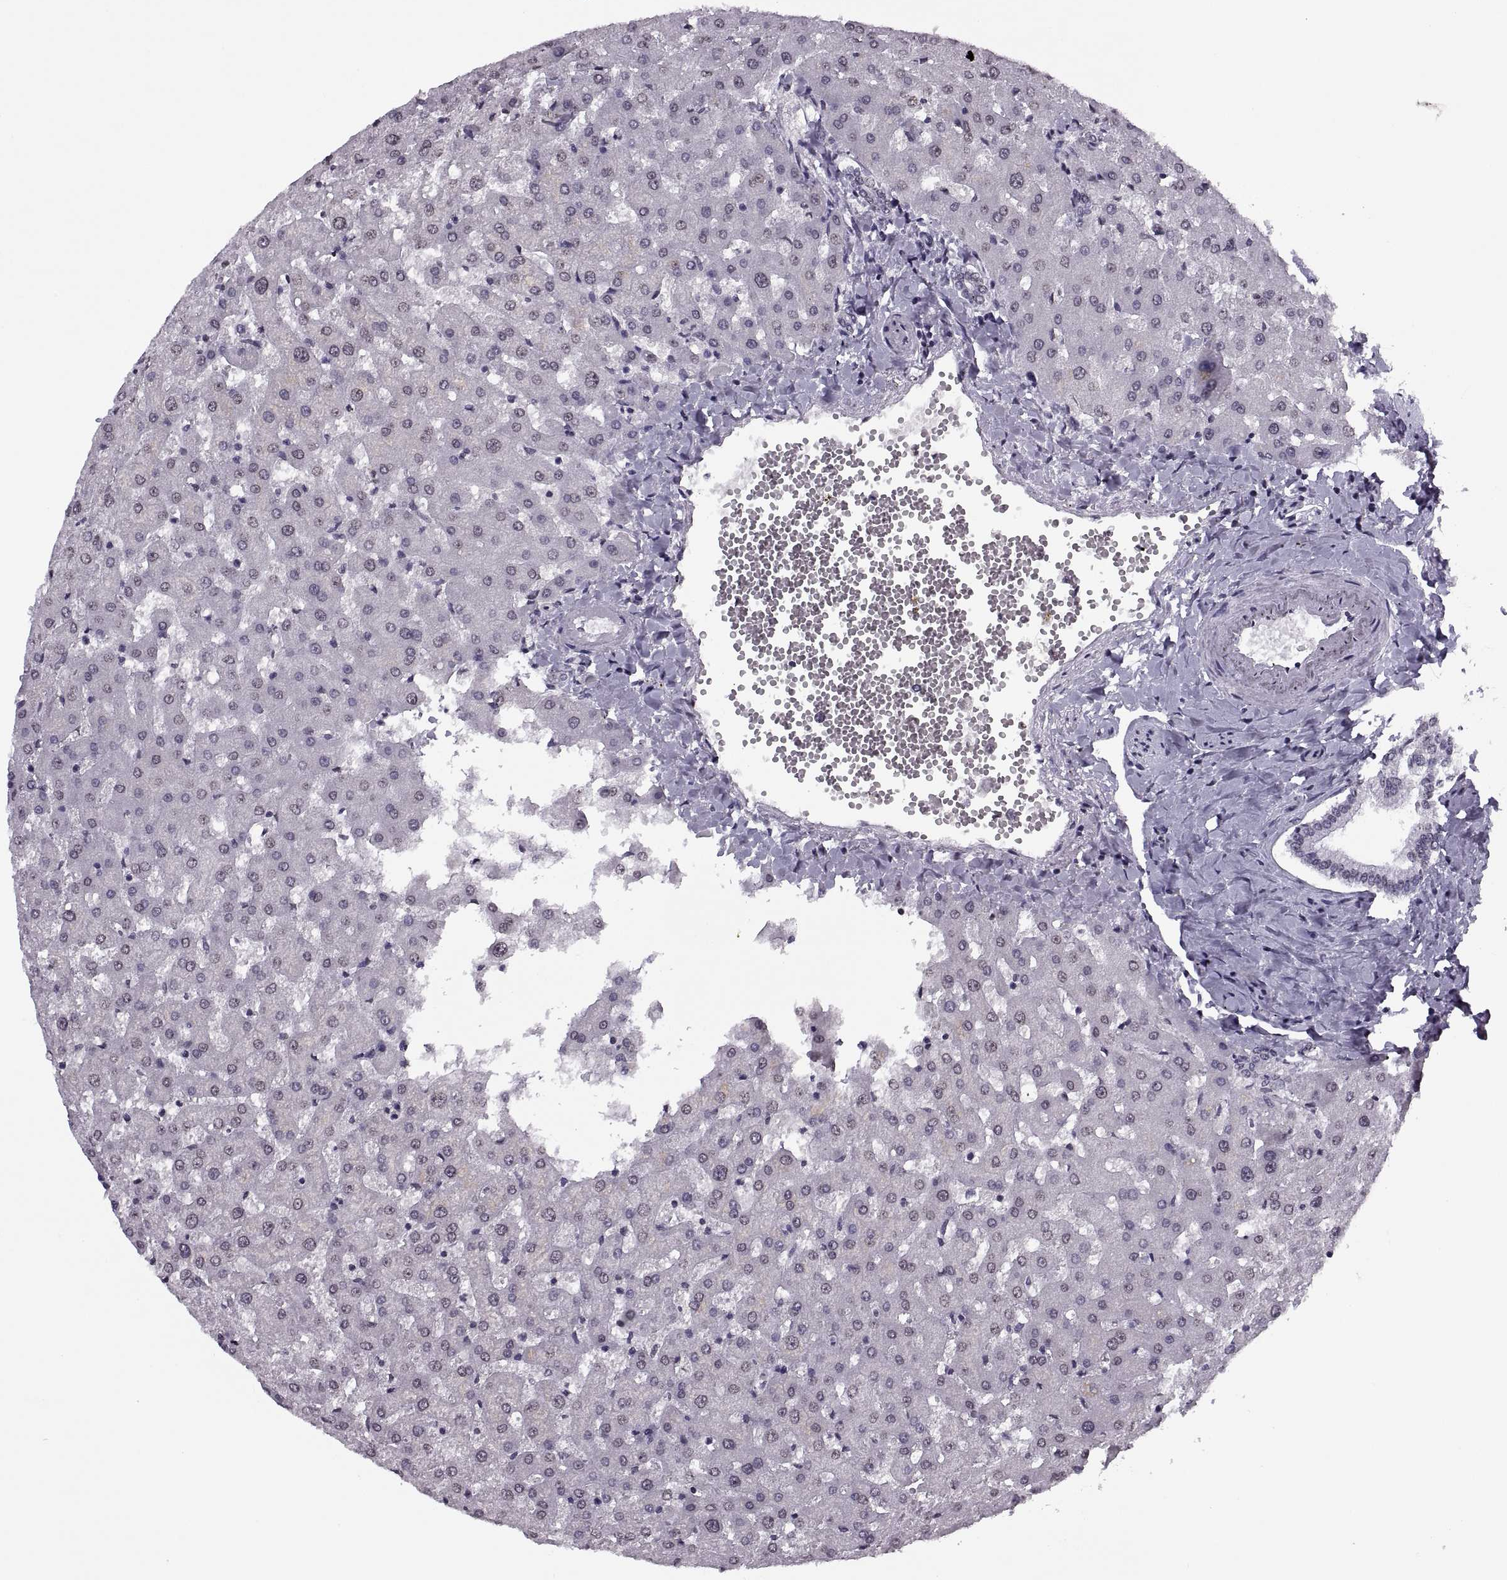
{"staining": {"intensity": "negative", "quantity": "none", "location": "none"}, "tissue": "liver", "cell_type": "Cholangiocytes", "image_type": "normal", "snomed": [{"axis": "morphology", "description": "Normal tissue, NOS"}, {"axis": "topography", "description": "Liver"}], "caption": "Immunohistochemistry image of benign liver: human liver stained with DAB reveals no significant protein expression in cholangiocytes. Brightfield microscopy of immunohistochemistry (IHC) stained with DAB (brown) and hematoxylin (blue), captured at high magnification.", "gene": "H1", "patient": {"sex": "female", "age": 50}}